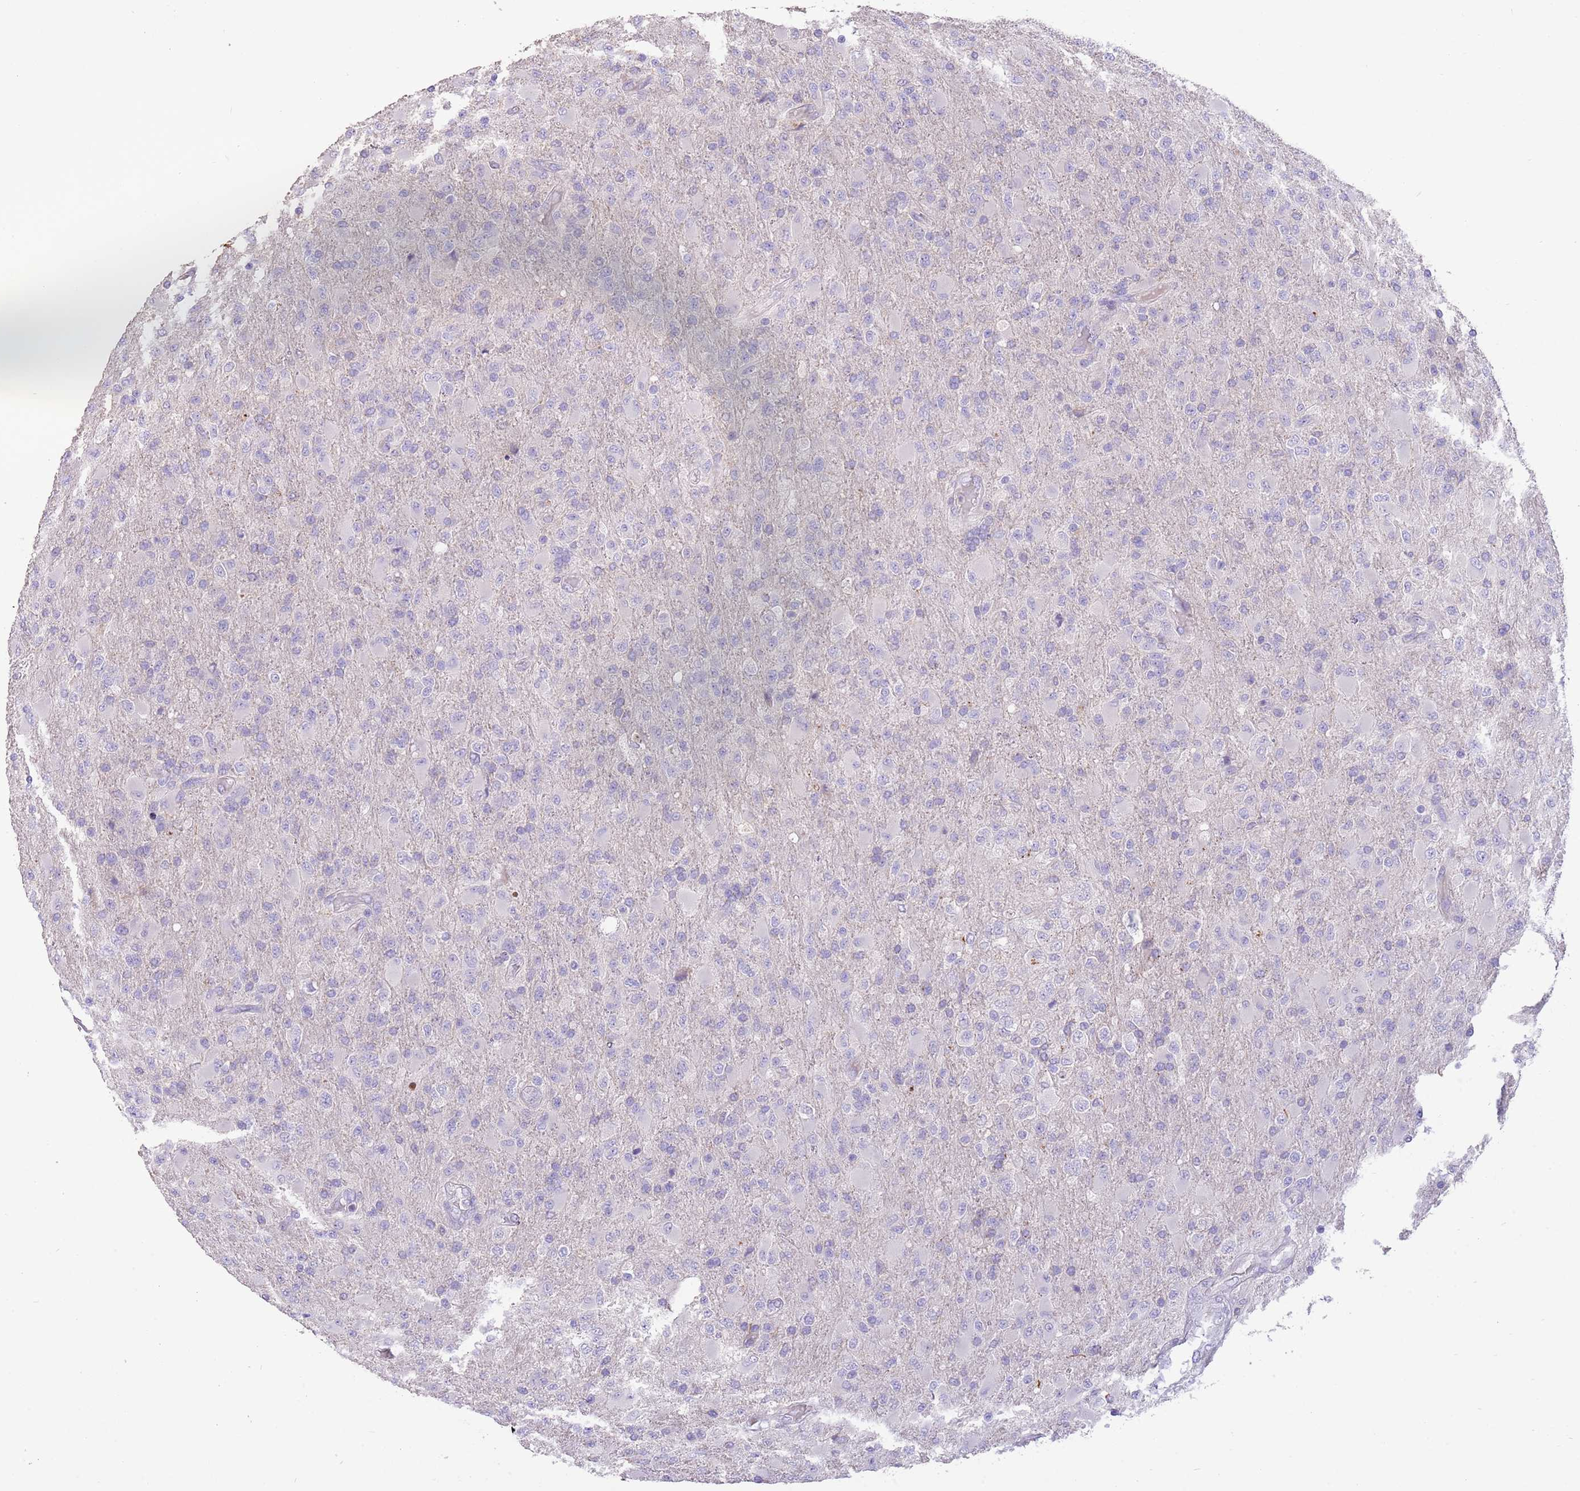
{"staining": {"intensity": "negative", "quantity": "none", "location": "none"}, "tissue": "glioma", "cell_type": "Tumor cells", "image_type": "cancer", "snomed": [{"axis": "morphology", "description": "Glioma, malignant, Low grade"}, {"axis": "topography", "description": "Brain"}], "caption": "An immunohistochemistry (IHC) micrograph of malignant low-grade glioma is shown. There is no staining in tumor cells of malignant low-grade glioma.", "gene": "SFTPA1", "patient": {"sex": "male", "age": 65}}